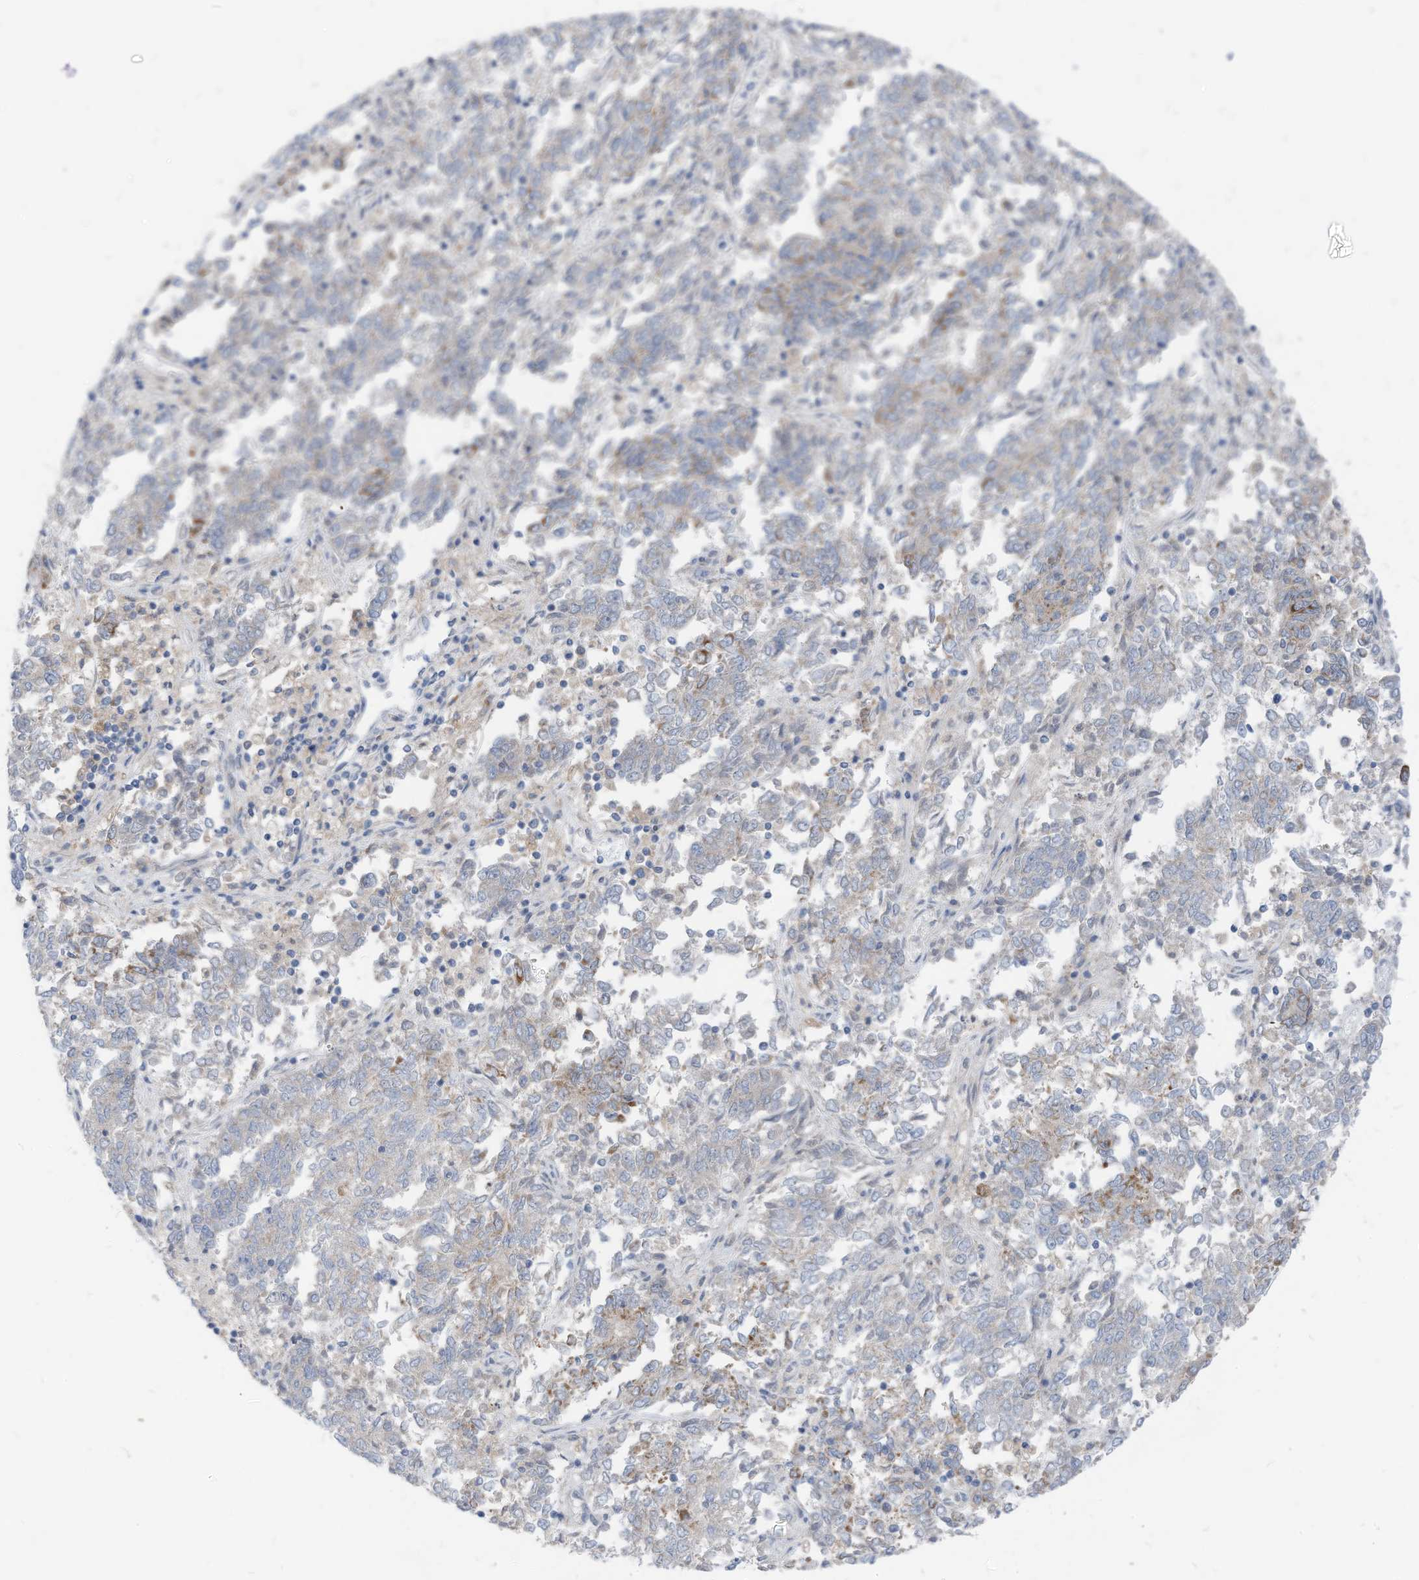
{"staining": {"intensity": "weak", "quantity": "<25%", "location": "cytoplasmic/membranous"}, "tissue": "endometrial cancer", "cell_type": "Tumor cells", "image_type": "cancer", "snomed": [{"axis": "morphology", "description": "Adenocarcinoma, NOS"}, {"axis": "topography", "description": "Endometrium"}], "caption": "Immunohistochemistry (IHC) photomicrograph of neoplastic tissue: endometrial cancer stained with DAB (3,3'-diaminobenzidine) demonstrates no significant protein expression in tumor cells. (Stains: DAB IHC with hematoxylin counter stain, Microscopy: brightfield microscopy at high magnification).", "gene": "LDAH", "patient": {"sex": "female", "age": 80}}